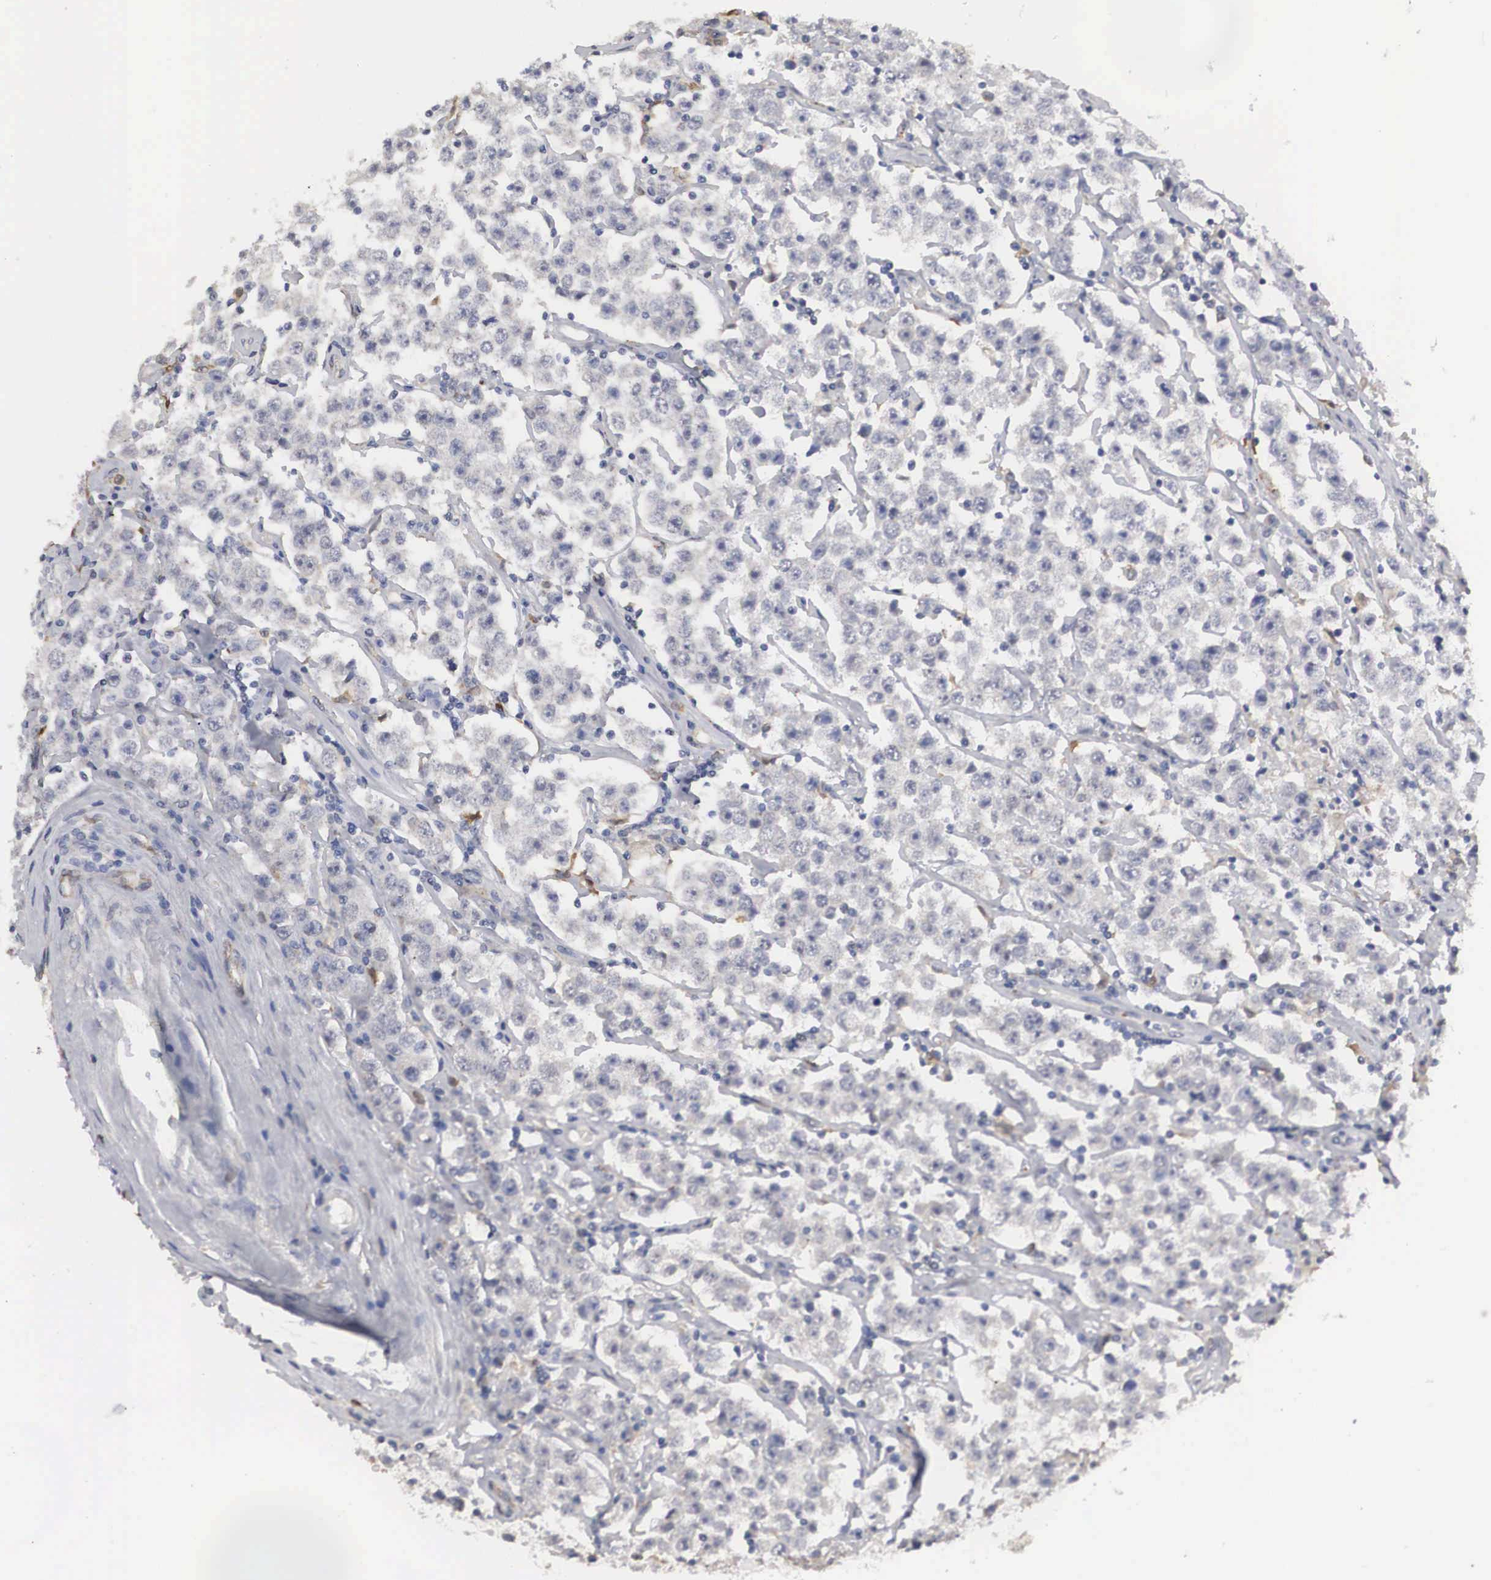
{"staining": {"intensity": "weak", "quantity": "<25%", "location": "cytoplasmic/membranous"}, "tissue": "testis cancer", "cell_type": "Tumor cells", "image_type": "cancer", "snomed": [{"axis": "morphology", "description": "Seminoma, NOS"}, {"axis": "topography", "description": "Testis"}], "caption": "Tumor cells are negative for brown protein staining in testis seminoma.", "gene": "HMOX1", "patient": {"sex": "male", "age": 52}}